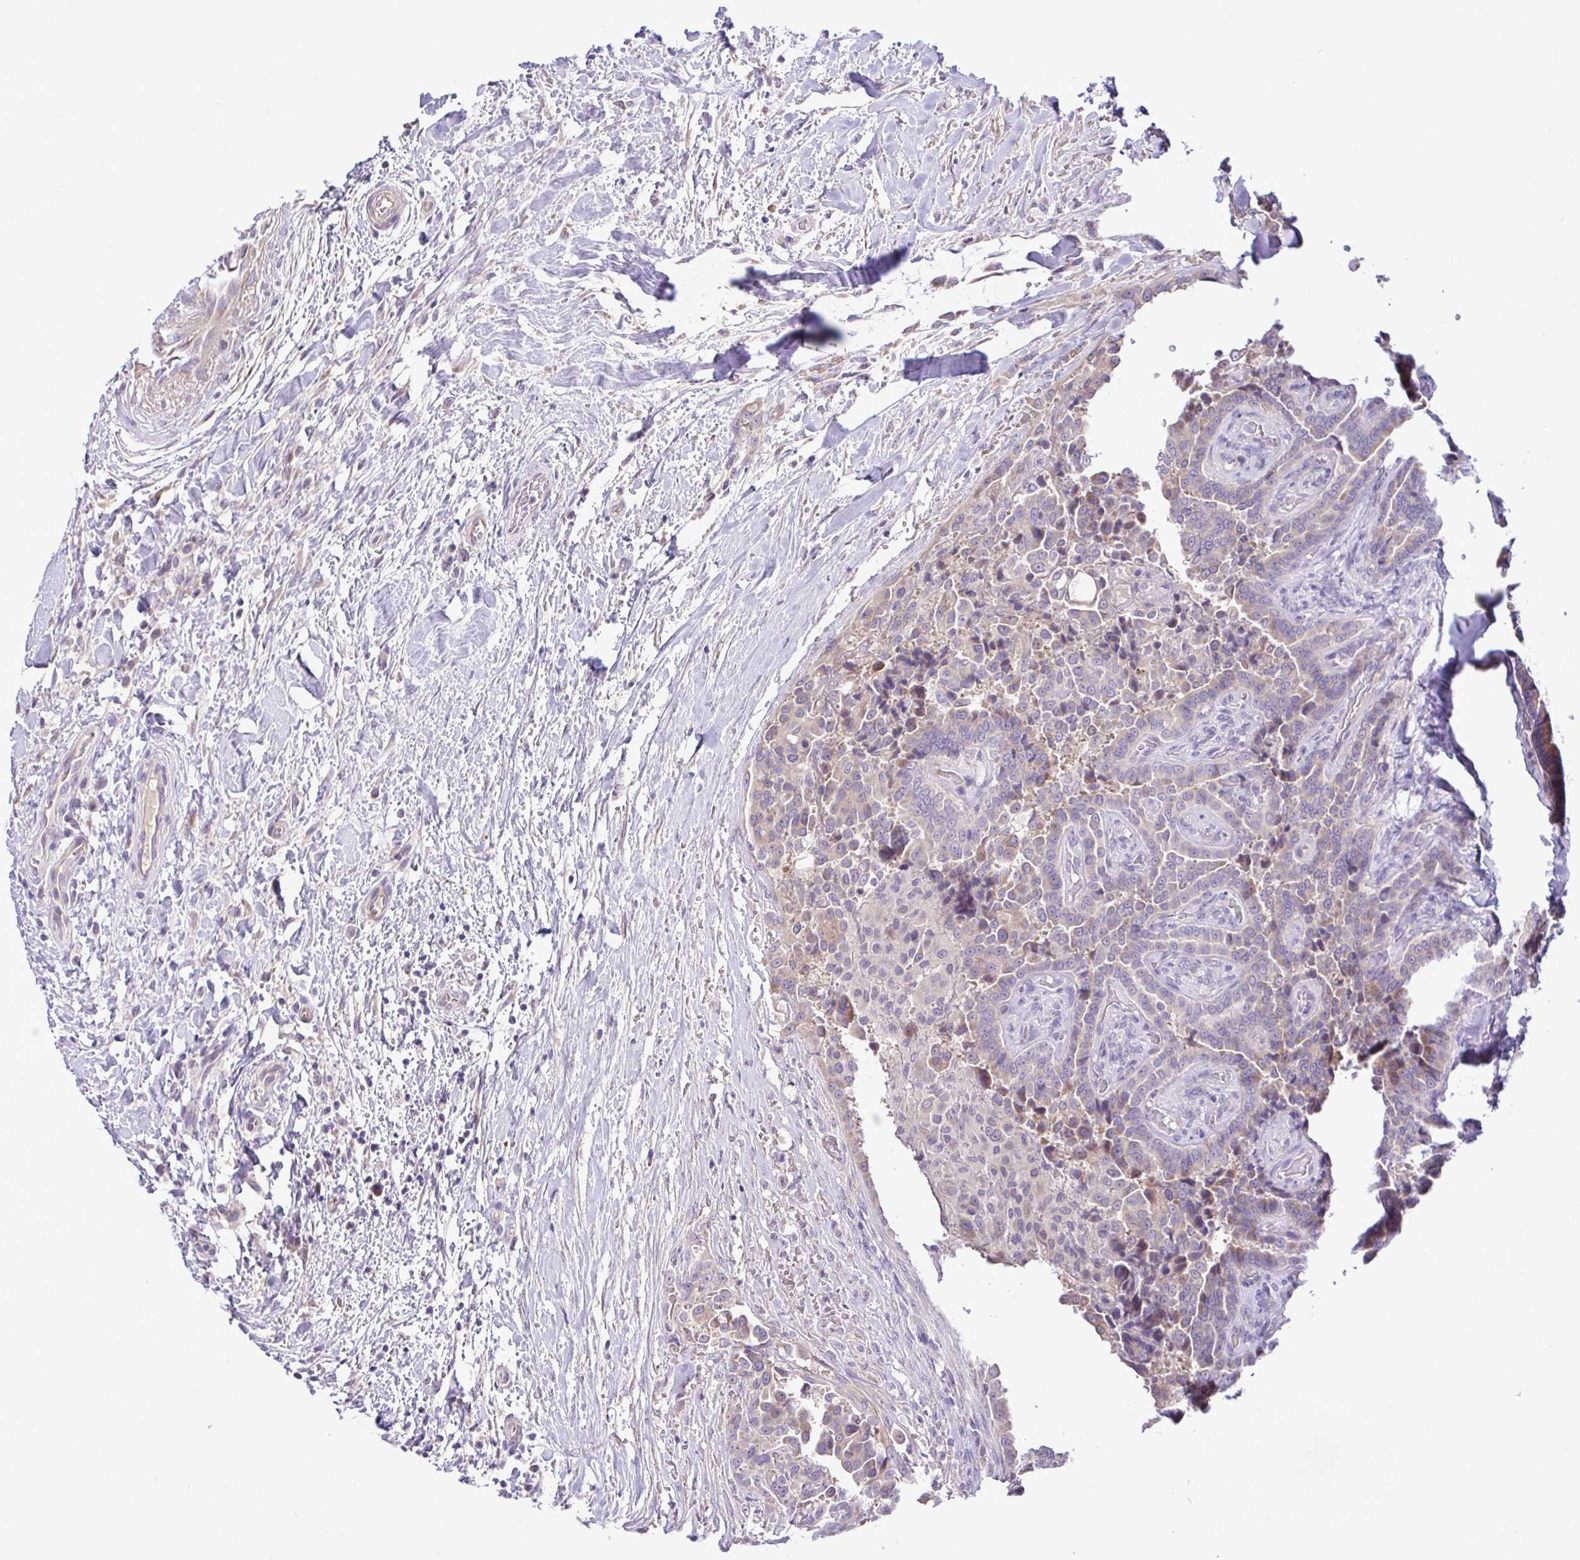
{"staining": {"intensity": "weak", "quantity": "<25%", "location": "cytoplasmic/membranous"}, "tissue": "thyroid cancer", "cell_type": "Tumor cells", "image_type": "cancer", "snomed": [{"axis": "morphology", "description": "Papillary adenocarcinoma, NOS"}, {"axis": "topography", "description": "Thyroid gland"}], "caption": "Tumor cells are negative for brown protein staining in thyroid papillary adenocarcinoma. (DAB immunohistochemistry (IHC) with hematoxylin counter stain).", "gene": "SYNPO2L", "patient": {"sex": "male", "age": 61}}